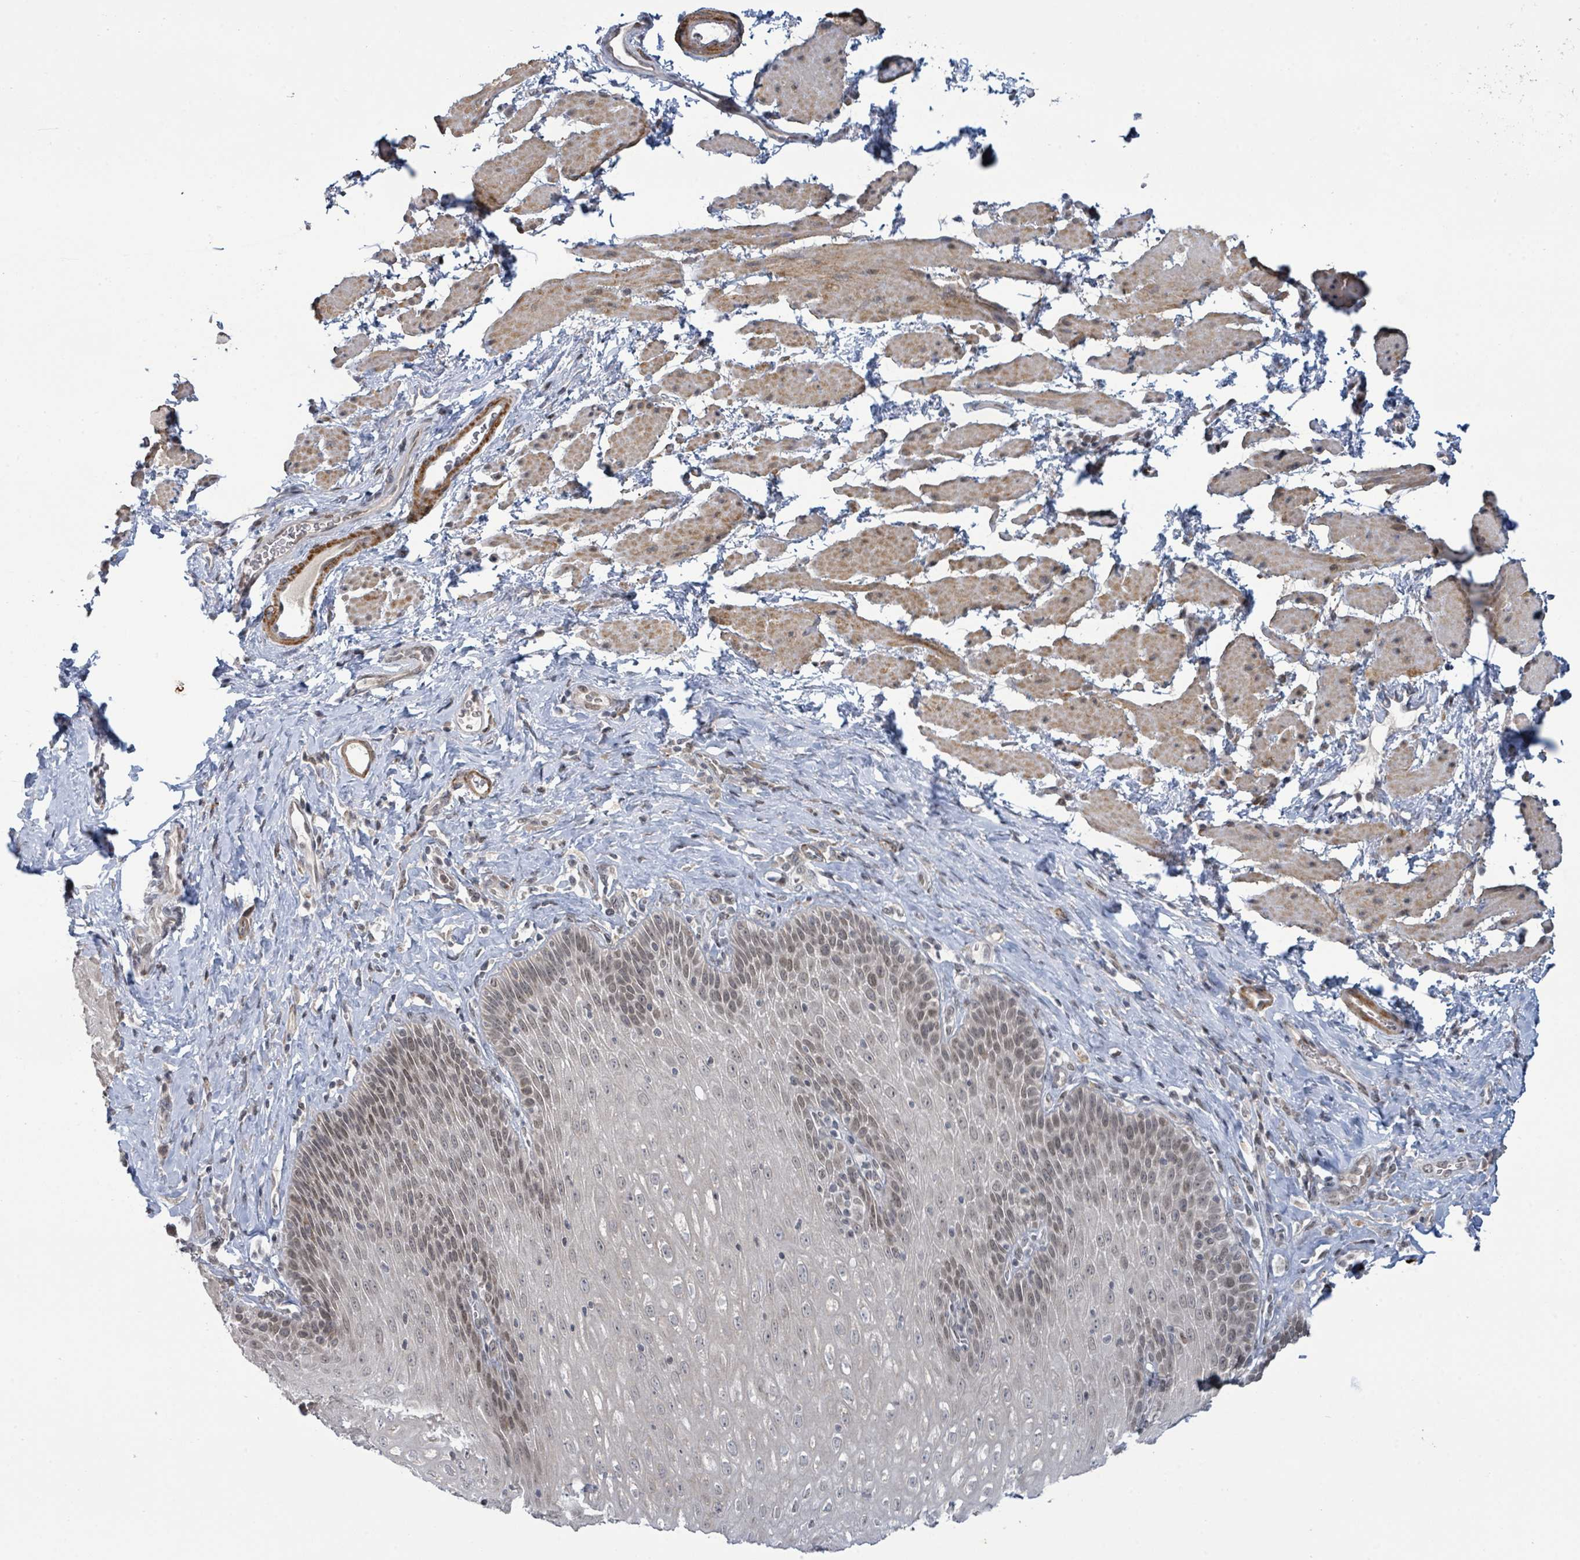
{"staining": {"intensity": "moderate", "quantity": "25%-75%", "location": "nuclear"}, "tissue": "esophagus", "cell_type": "Squamous epithelial cells", "image_type": "normal", "snomed": [{"axis": "morphology", "description": "Normal tissue, NOS"}, {"axis": "topography", "description": "Esophagus"}], "caption": "An image of esophagus stained for a protein reveals moderate nuclear brown staining in squamous epithelial cells. (Brightfield microscopy of DAB IHC at high magnification).", "gene": "SBF2", "patient": {"sex": "female", "age": 61}}